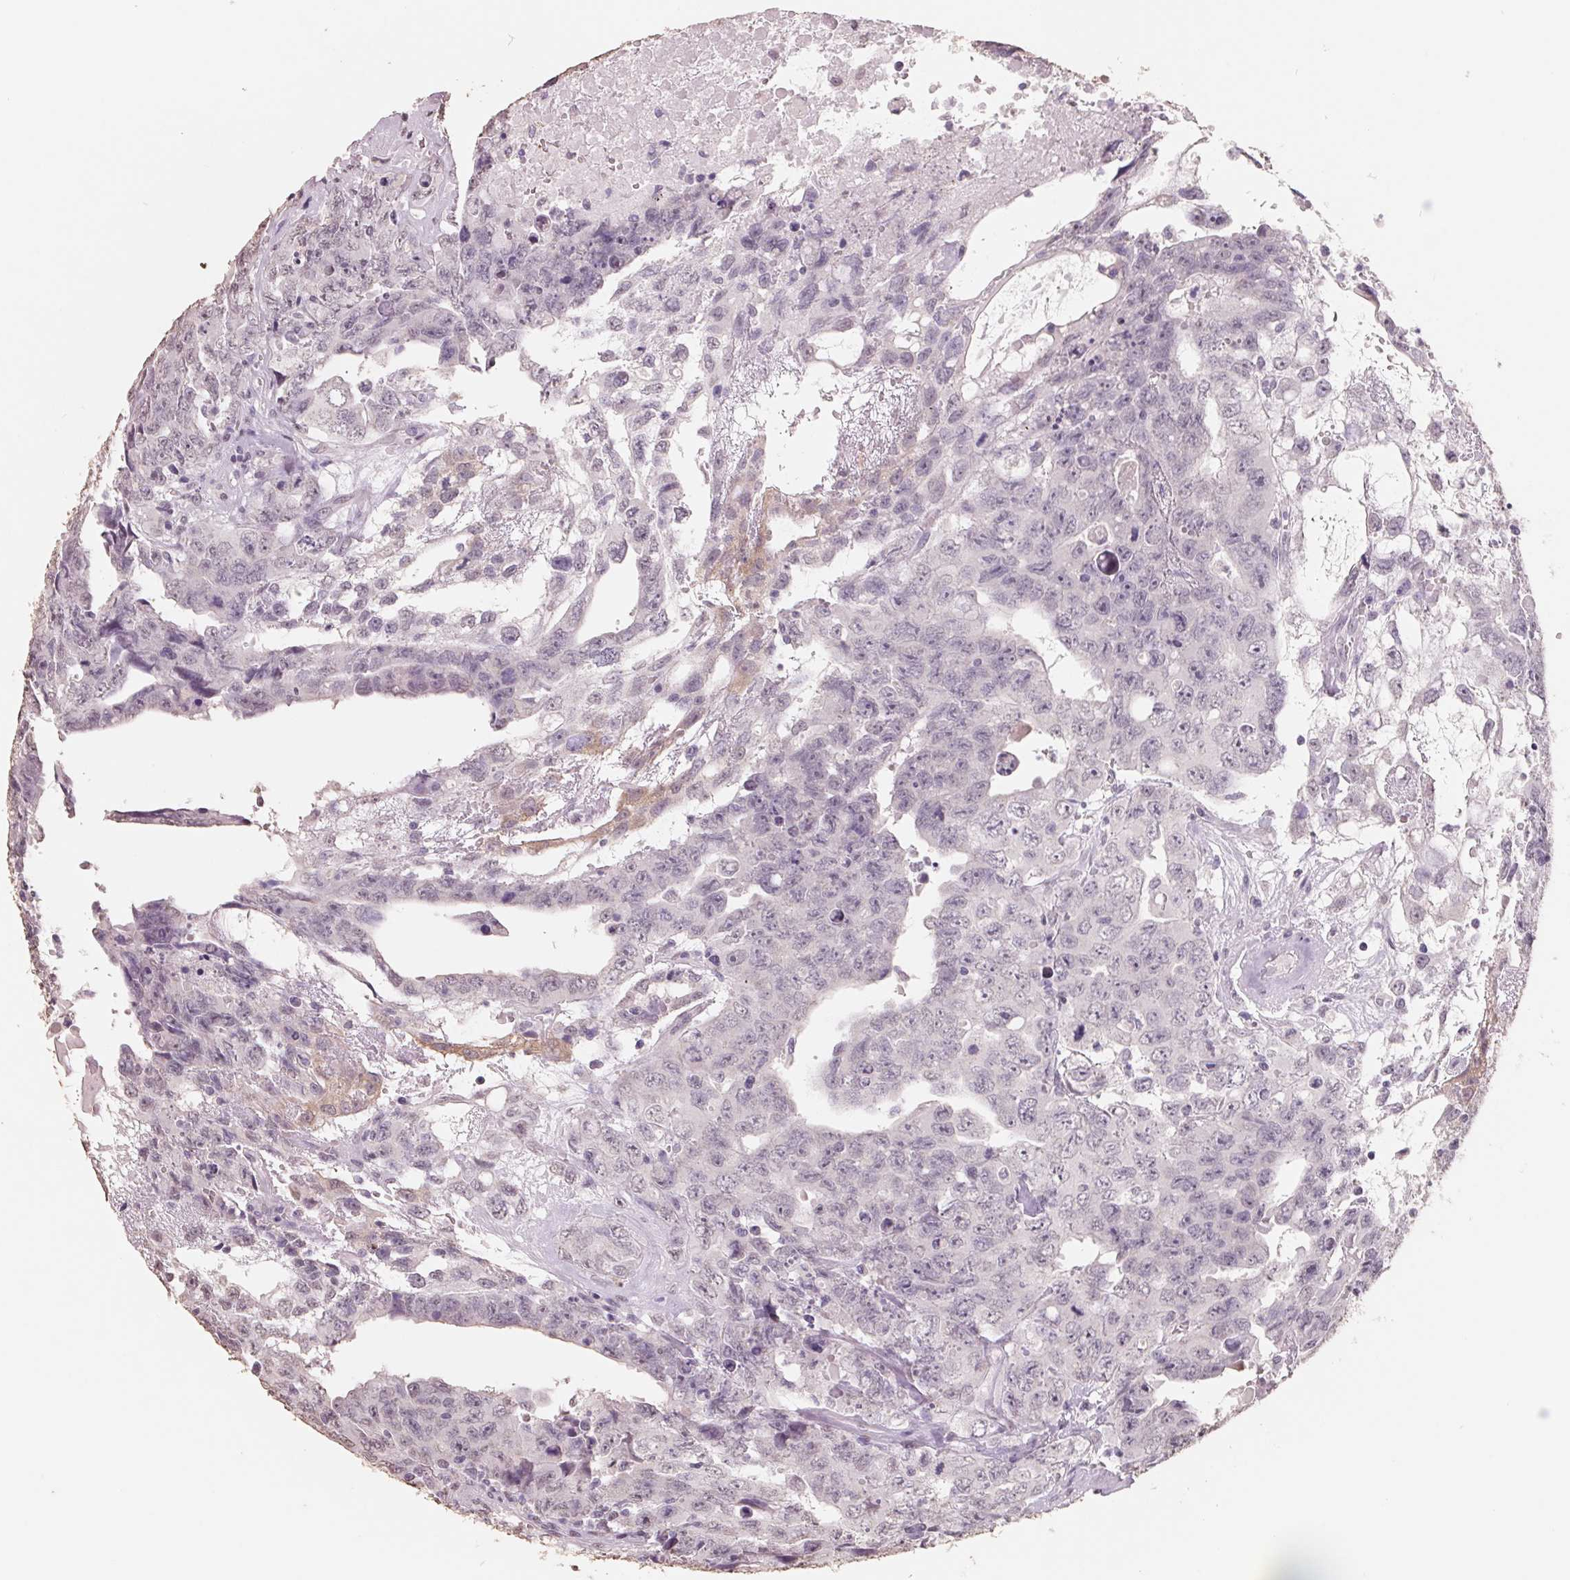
{"staining": {"intensity": "negative", "quantity": "none", "location": "none"}, "tissue": "testis cancer", "cell_type": "Tumor cells", "image_type": "cancer", "snomed": [{"axis": "morphology", "description": "Carcinoma, Embryonal, NOS"}, {"axis": "topography", "description": "Testis"}], "caption": "Tumor cells show no significant staining in testis cancer (embryonal carcinoma). (IHC, brightfield microscopy, high magnification).", "gene": "FTCD", "patient": {"sex": "male", "age": 24}}